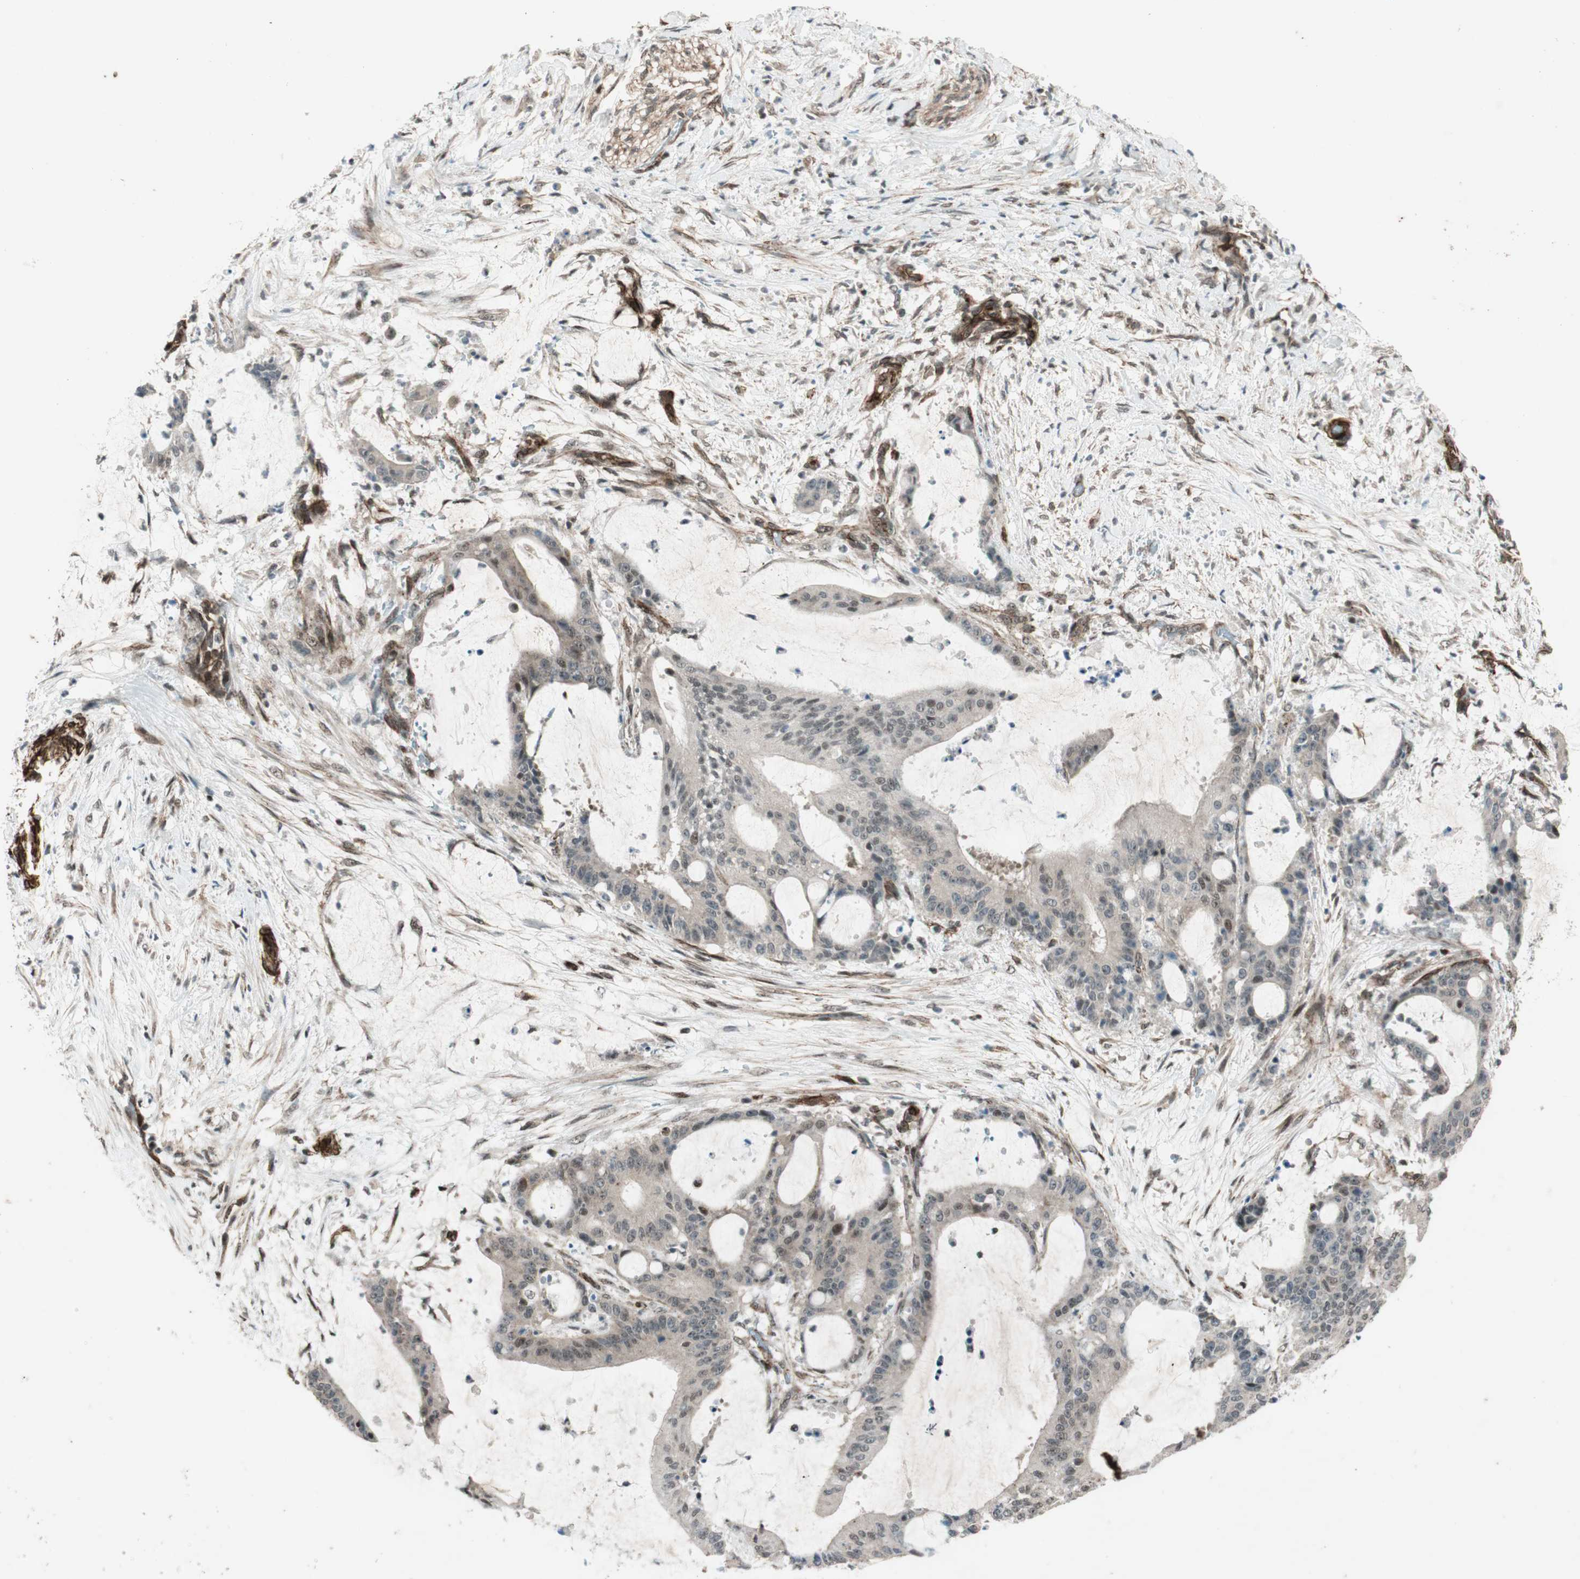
{"staining": {"intensity": "negative", "quantity": "none", "location": "none"}, "tissue": "liver cancer", "cell_type": "Tumor cells", "image_type": "cancer", "snomed": [{"axis": "morphology", "description": "Cholangiocarcinoma"}, {"axis": "topography", "description": "Liver"}], "caption": "This is a image of IHC staining of cholangiocarcinoma (liver), which shows no positivity in tumor cells.", "gene": "CDK19", "patient": {"sex": "female", "age": 73}}